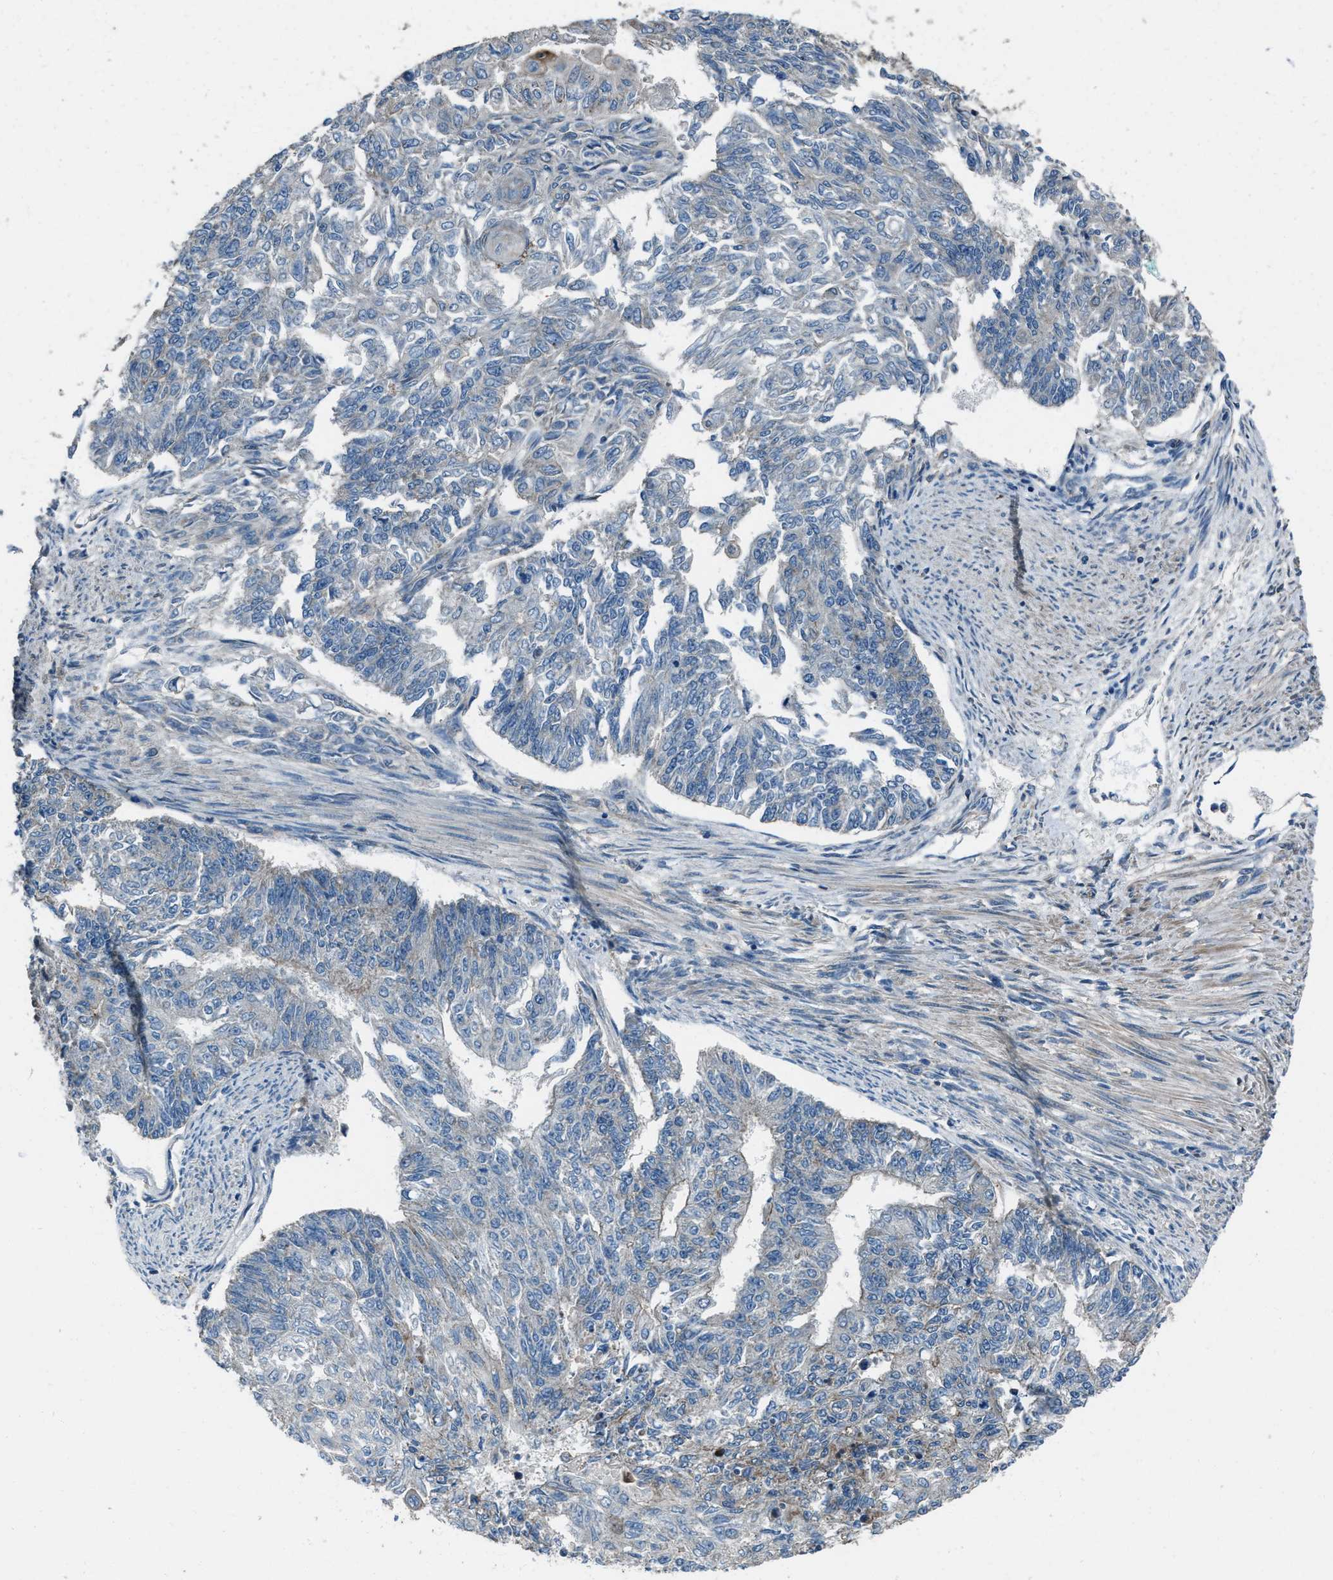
{"staining": {"intensity": "negative", "quantity": "none", "location": "none"}, "tissue": "endometrial cancer", "cell_type": "Tumor cells", "image_type": "cancer", "snomed": [{"axis": "morphology", "description": "Adenocarcinoma, NOS"}, {"axis": "topography", "description": "Endometrium"}], "caption": "A high-resolution histopathology image shows IHC staining of endometrial cancer (adenocarcinoma), which shows no significant positivity in tumor cells.", "gene": "SVIL", "patient": {"sex": "female", "age": 32}}